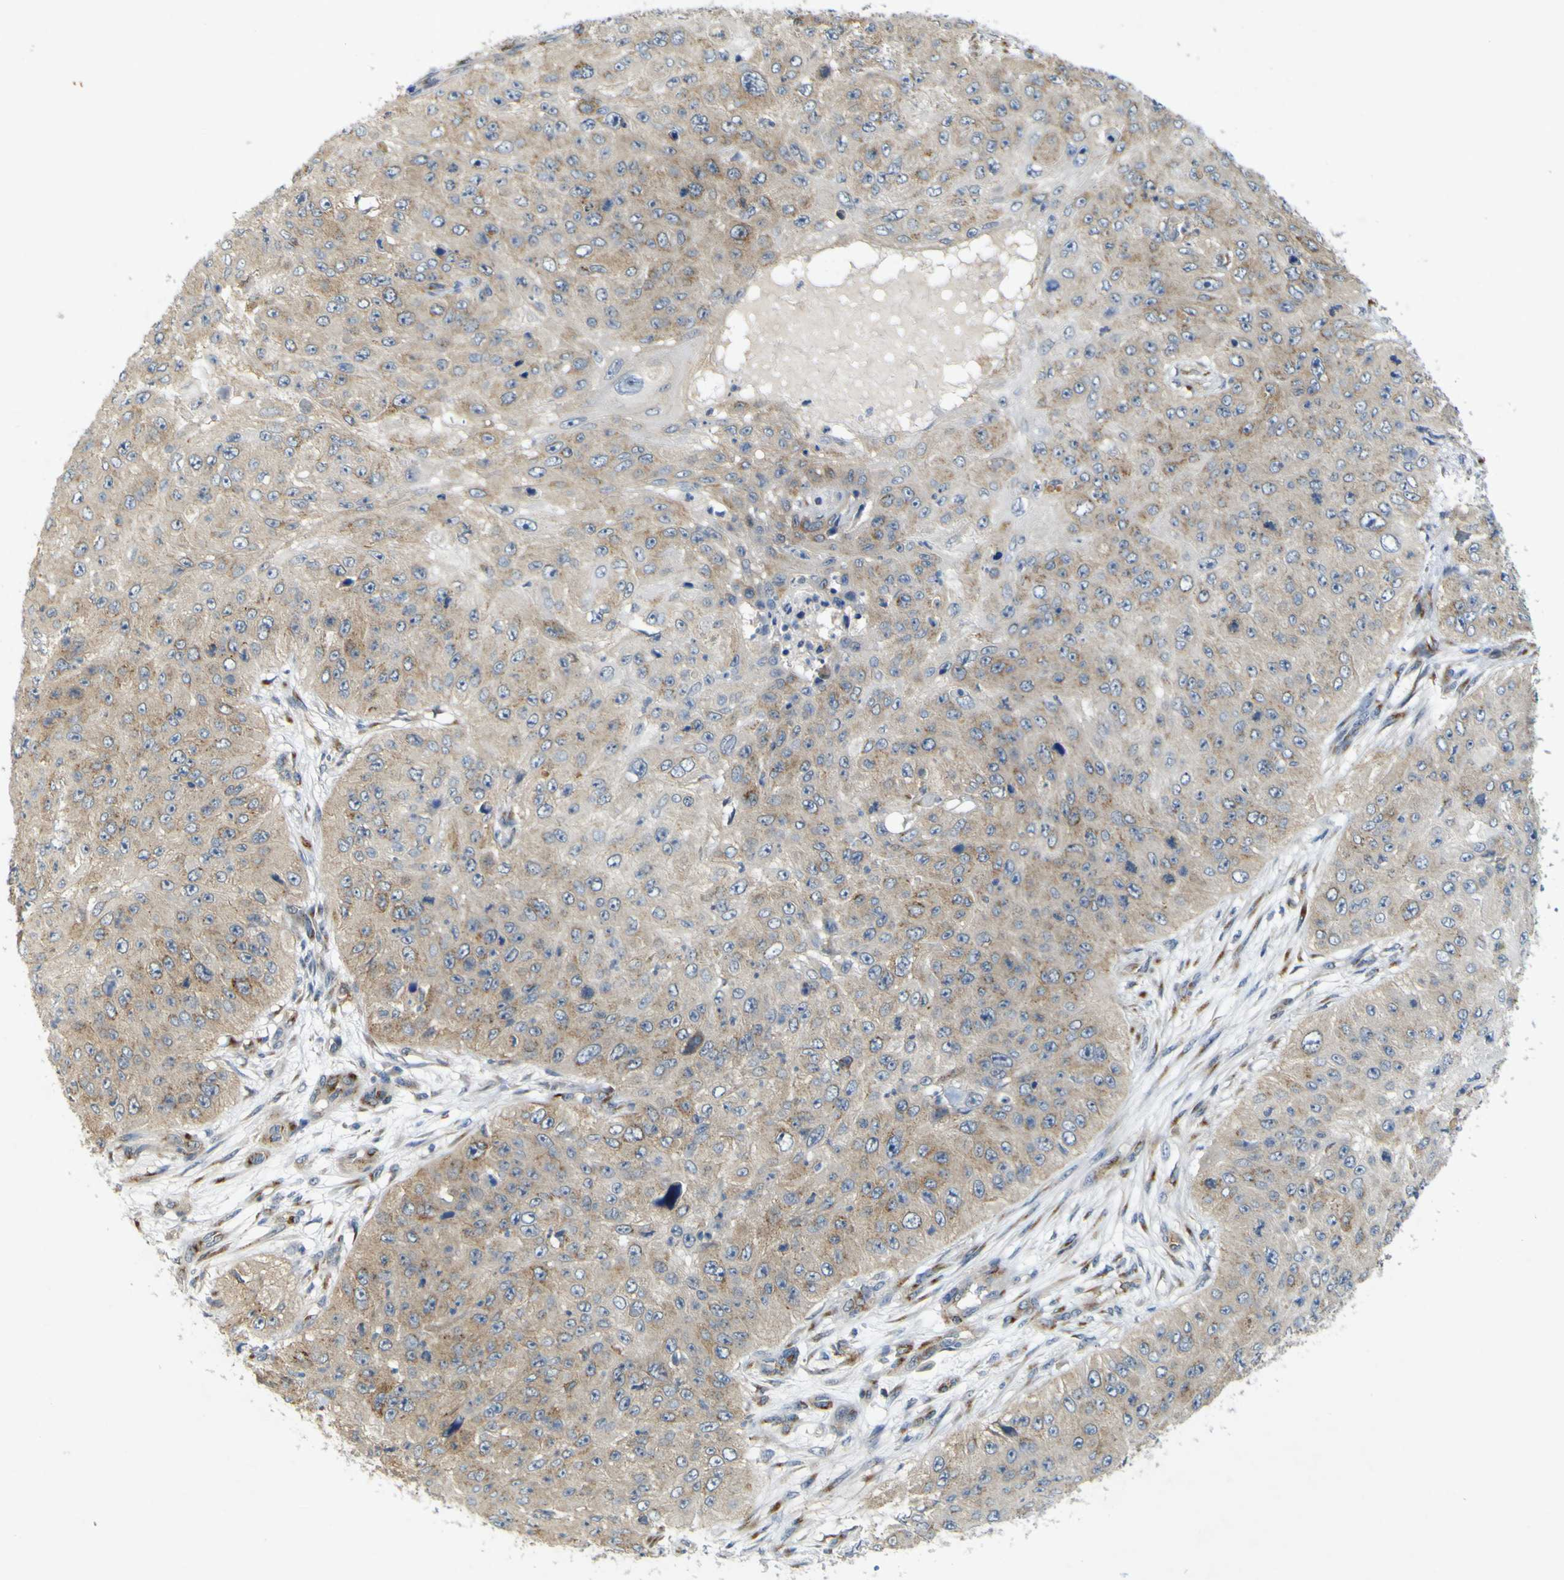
{"staining": {"intensity": "weak", "quantity": "<25%", "location": "cytoplasmic/membranous"}, "tissue": "skin cancer", "cell_type": "Tumor cells", "image_type": "cancer", "snomed": [{"axis": "morphology", "description": "Squamous cell carcinoma, NOS"}, {"axis": "topography", "description": "Skin"}], "caption": "High power microscopy photomicrograph of an immunohistochemistry (IHC) photomicrograph of skin squamous cell carcinoma, revealing no significant expression in tumor cells.", "gene": "IGF2R", "patient": {"sex": "female", "age": 80}}